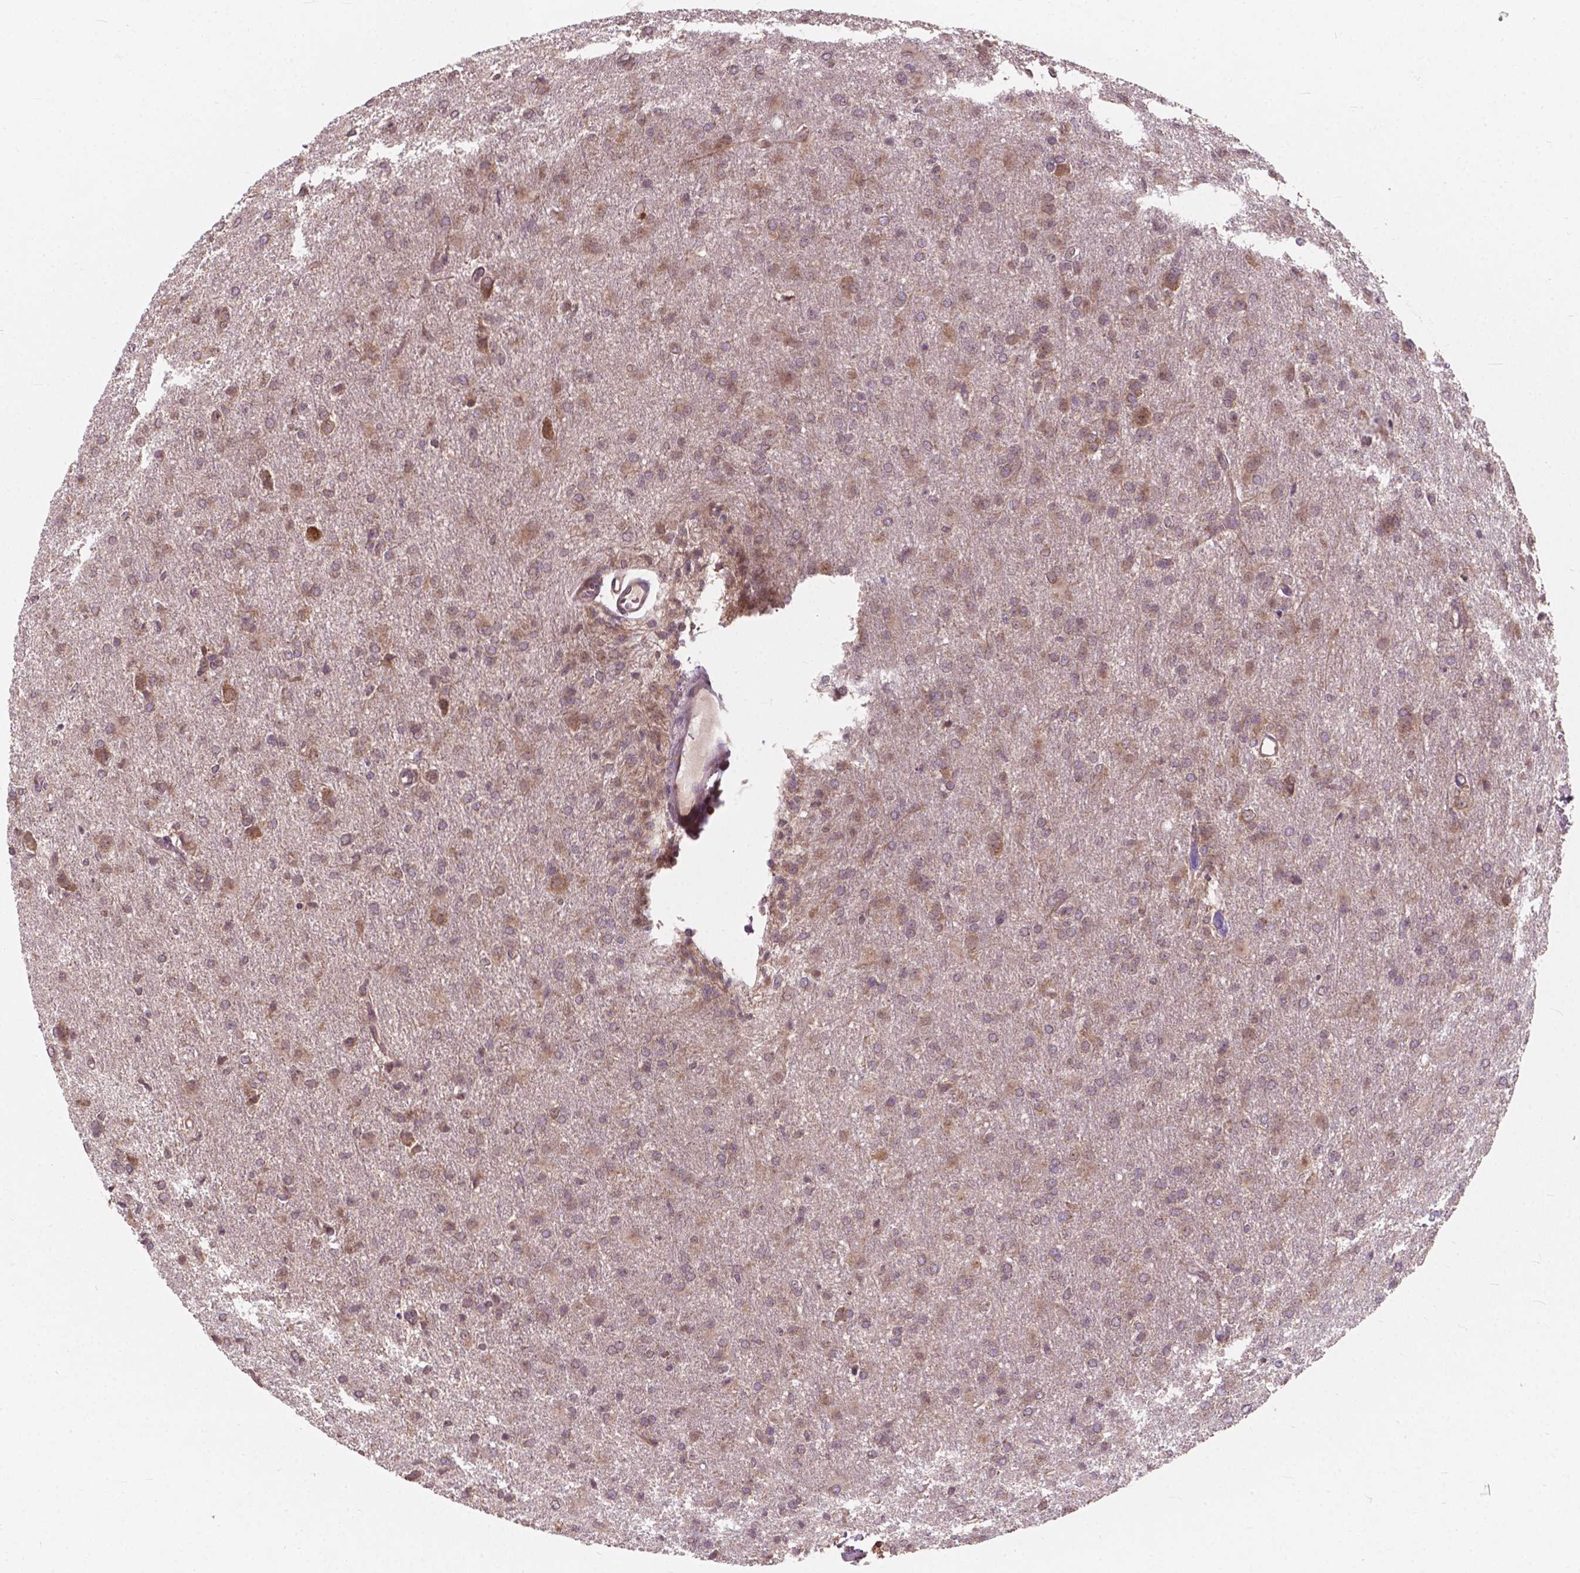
{"staining": {"intensity": "weak", "quantity": ">75%", "location": "cytoplasmic/membranous,nuclear"}, "tissue": "glioma", "cell_type": "Tumor cells", "image_type": "cancer", "snomed": [{"axis": "morphology", "description": "Glioma, malignant, High grade"}, {"axis": "topography", "description": "Brain"}], "caption": "Protein staining of glioma tissue demonstrates weak cytoplasmic/membranous and nuclear positivity in about >75% of tumor cells.", "gene": "MRPL33", "patient": {"sex": "male", "age": 68}}